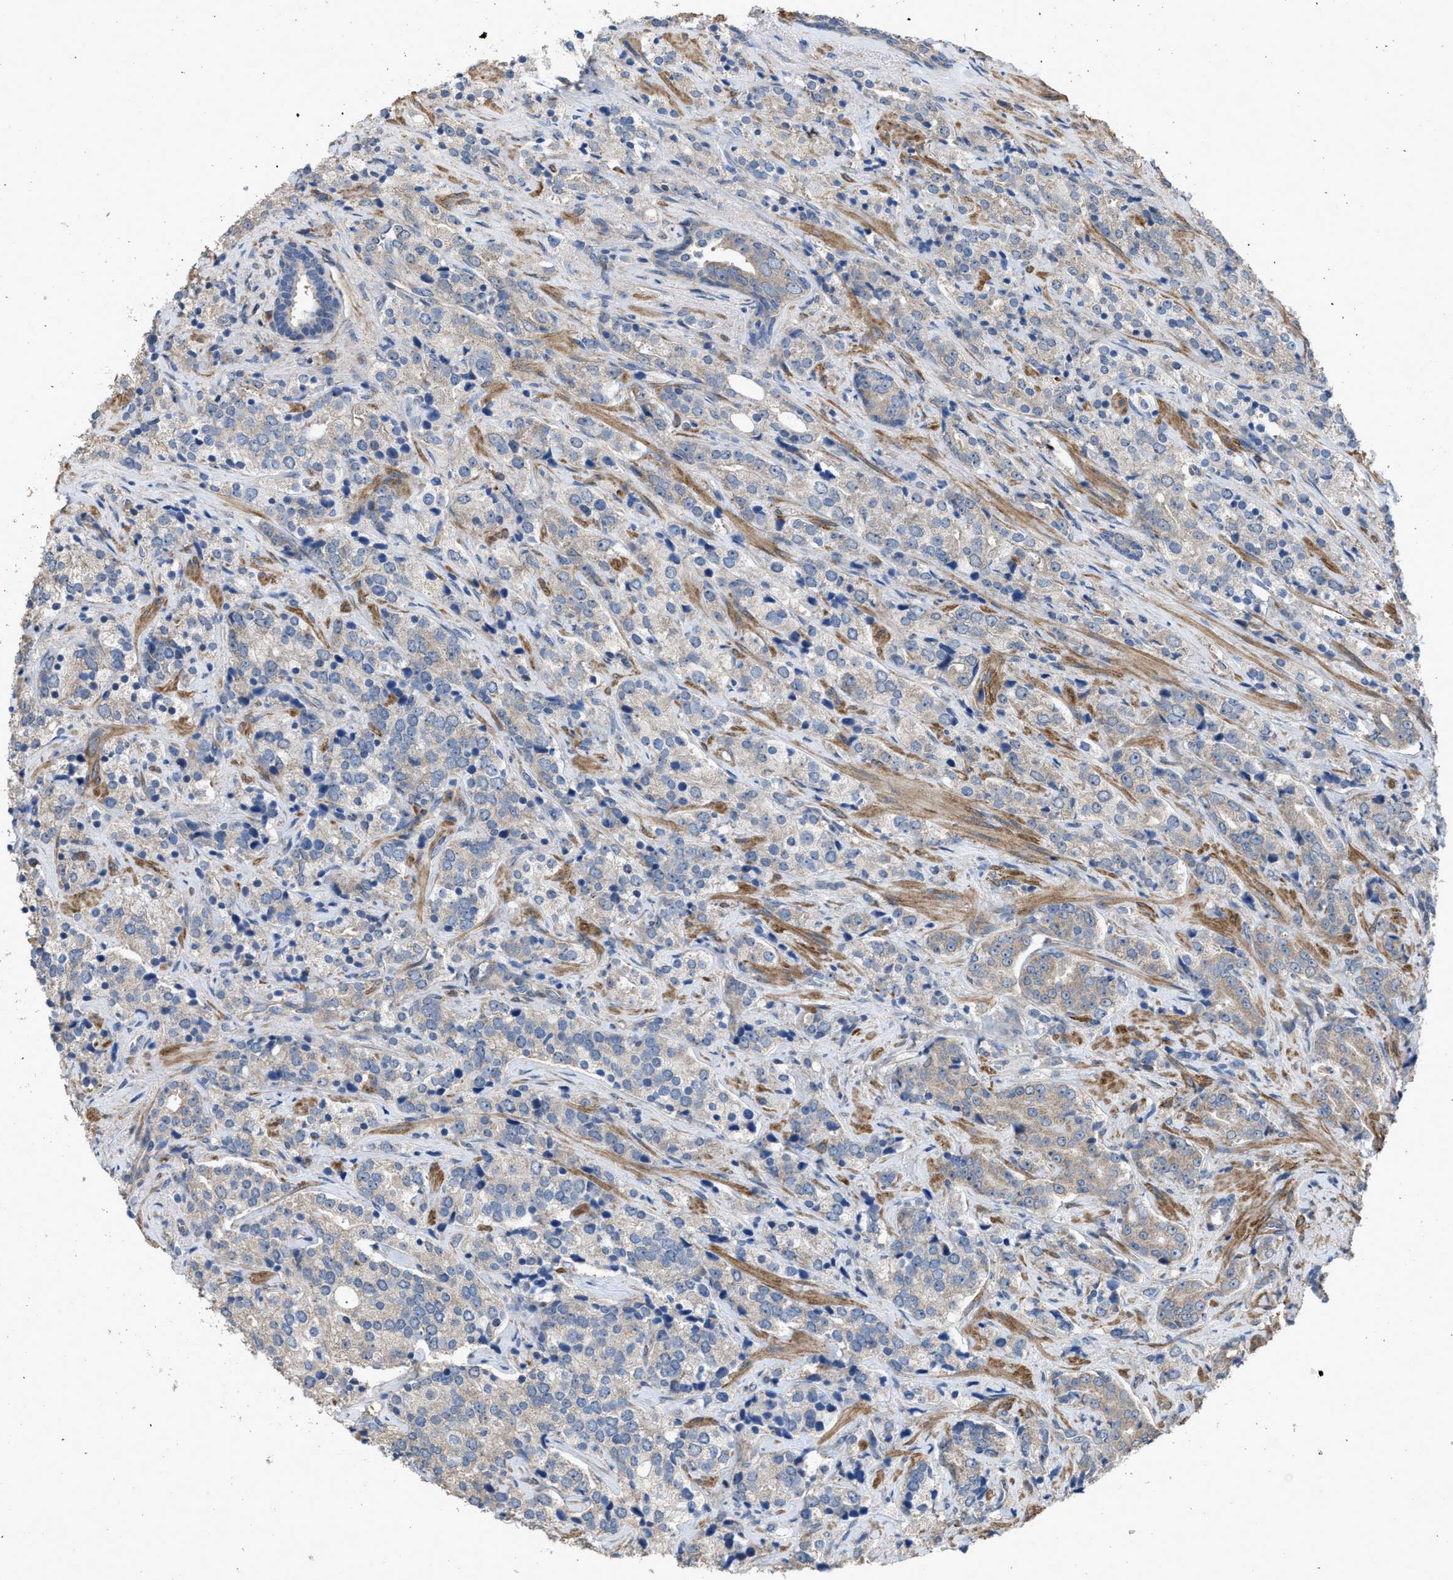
{"staining": {"intensity": "negative", "quantity": "none", "location": "none"}, "tissue": "prostate cancer", "cell_type": "Tumor cells", "image_type": "cancer", "snomed": [{"axis": "morphology", "description": "Adenocarcinoma, High grade"}, {"axis": "topography", "description": "Prostate"}], "caption": "Tumor cells show no significant protein staining in adenocarcinoma (high-grade) (prostate).", "gene": "ARL6", "patient": {"sex": "male", "age": 71}}